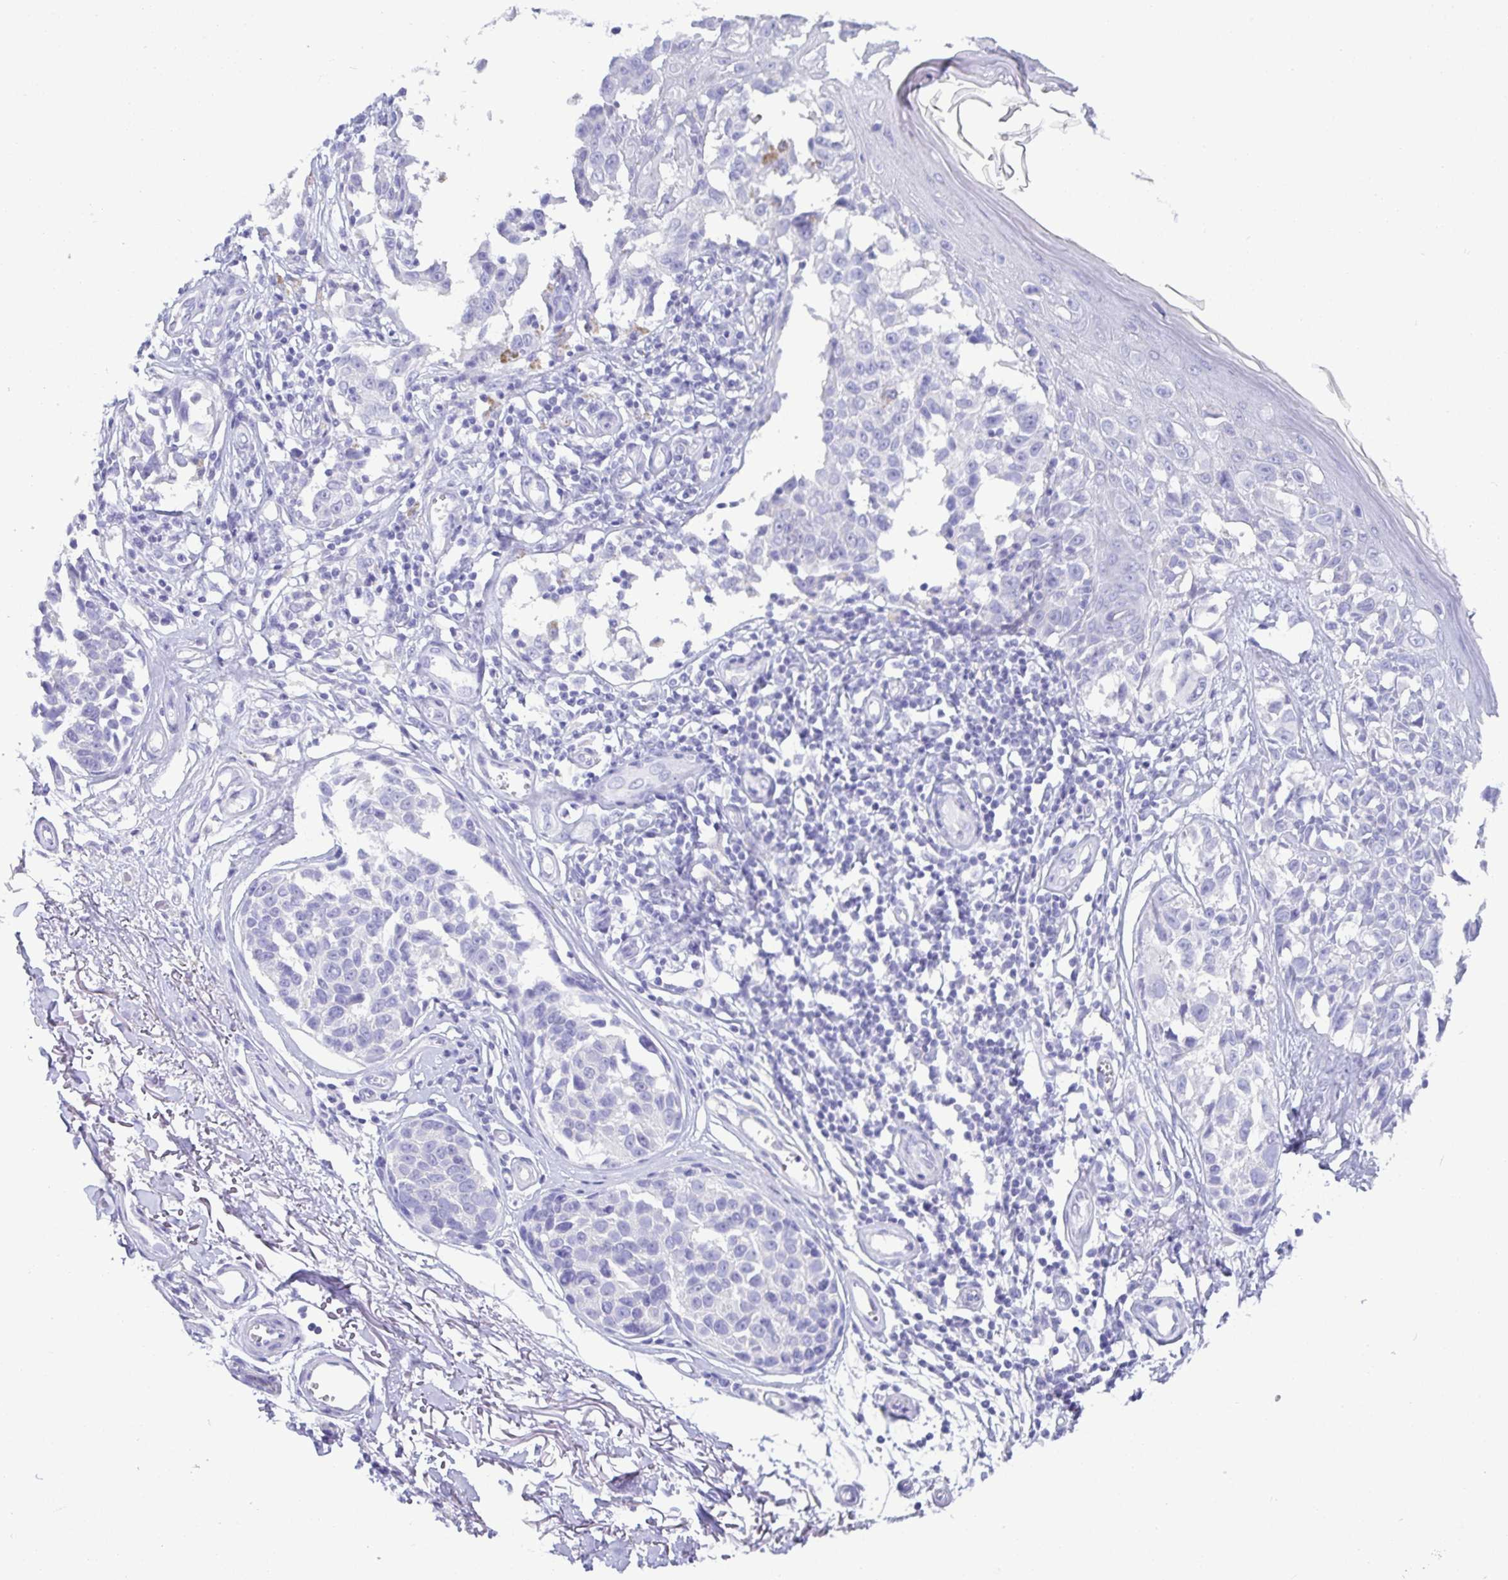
{"staining": {"intensity": "negative", "quantity": "none", "location": "none"}, "tissue": "melanoma", "cell_type": "Tumor cells", "image_type": "cancer", "snomed": [{"axis": "morphology", "description": "Malignant melanoma, NOS"}, {"axis": "topography", "description": "Skin"}], "caption": "Human malignant melanoma stained for a protein using IHC shows no positivity in tumor cells.", "gene": "TMEM241", "patient": {"sex": "male", "age": 73}}